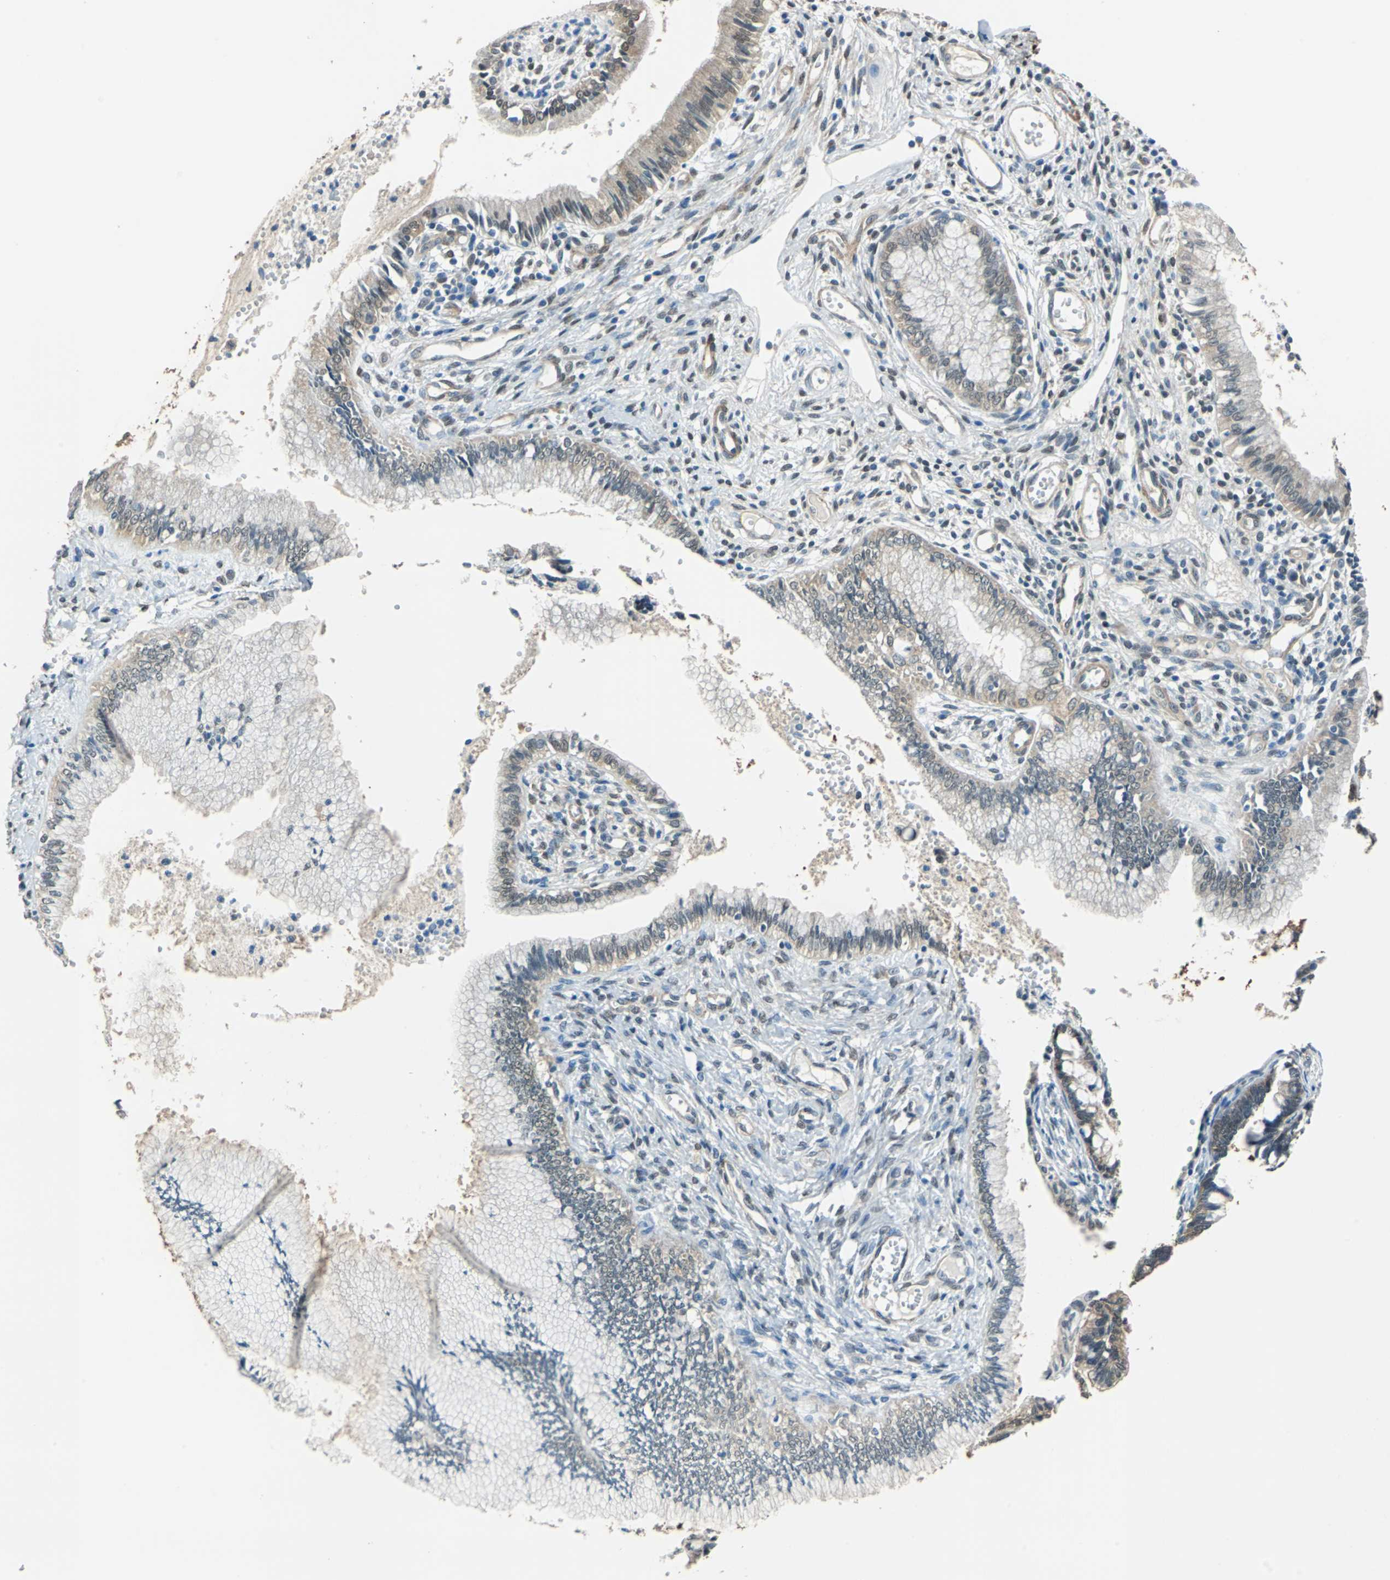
{"staining": {"intensity": "moderate", "quantity": ">75%", "location": "cytoplasmic/membranous"}, "tissue": "cervical cancer", "cell_type": "Tumor cells", "image_type": "cancer", "snomed": [{"axis": "morphology", "description": "Adenocarcinoma, NOS"}, {"axis": "topography", "description": "Cervix"}], "caption": "A brown stain highlights moderate cytoplasmic/membranous expression of a protein in cervical cancer (adenocarcinoma) tumor cells. The staining was performed using DAB (3,3'-diaminobenzidine), with brown indicating positive protein expression. Nuclei are stained blue with hematoxylin.", "gene": "FKBP4", "patient": {"sex": "female", "age": 36}}